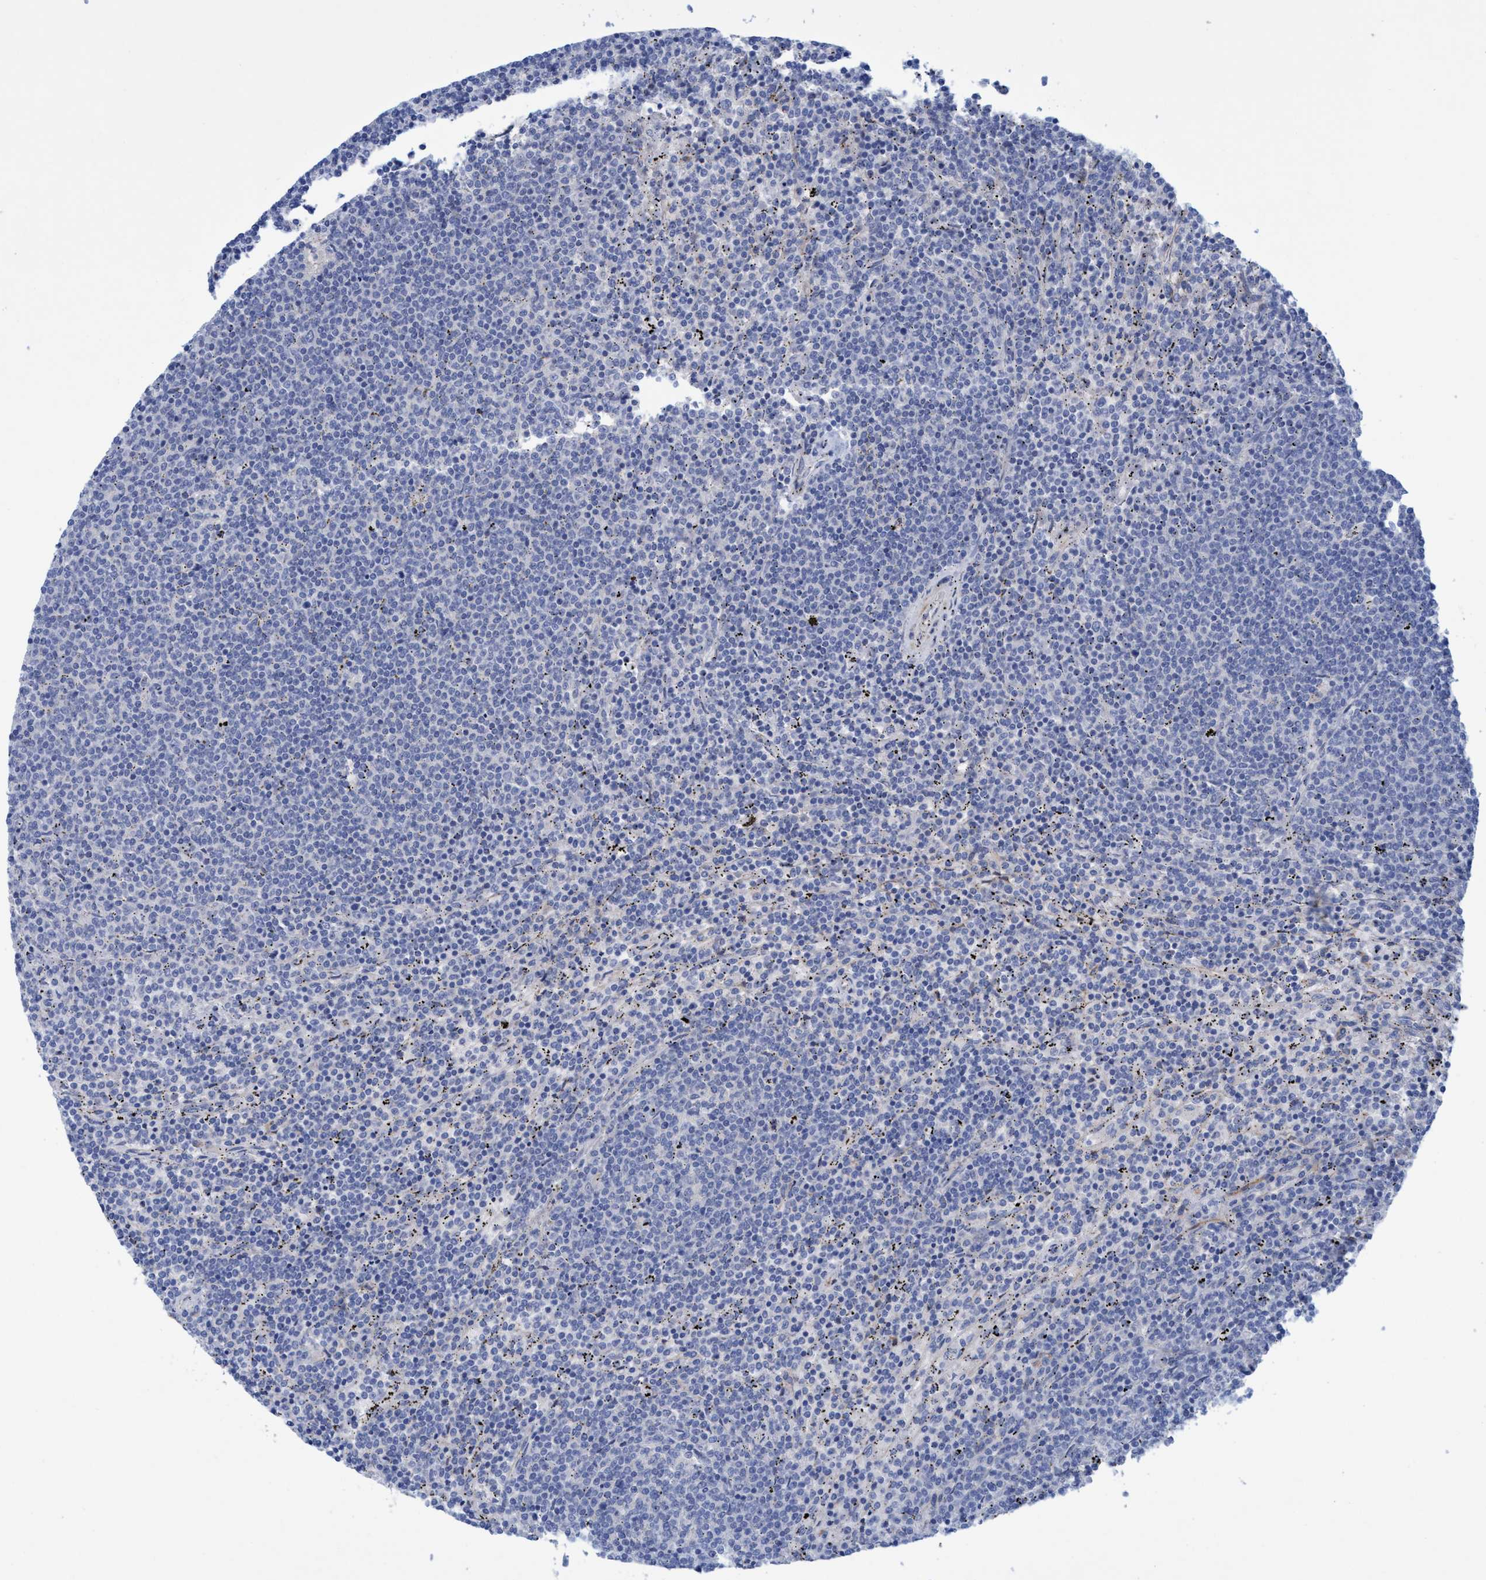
{"staining": {"intensity": "negative", "quantity": "none", "location": "none"}, "tissue": "lymphoma", "cell_type": "Tumor cells", "image_type": "cancer", "snomed": [{"axis": "morphology", "description": "Malignant lymphoma, non-Hodgkin's type, Low grade"}, {"axis": "topography", "description": "Spleen"}], "caption": "This is an immunohistochemistry (IHC) image of human low-grade malignant lymphoma, non-Hodgkin's type. There is no expression in tumor cells.", "gene": "GULP1", "patient": {"sex": "female", "age": 50}}